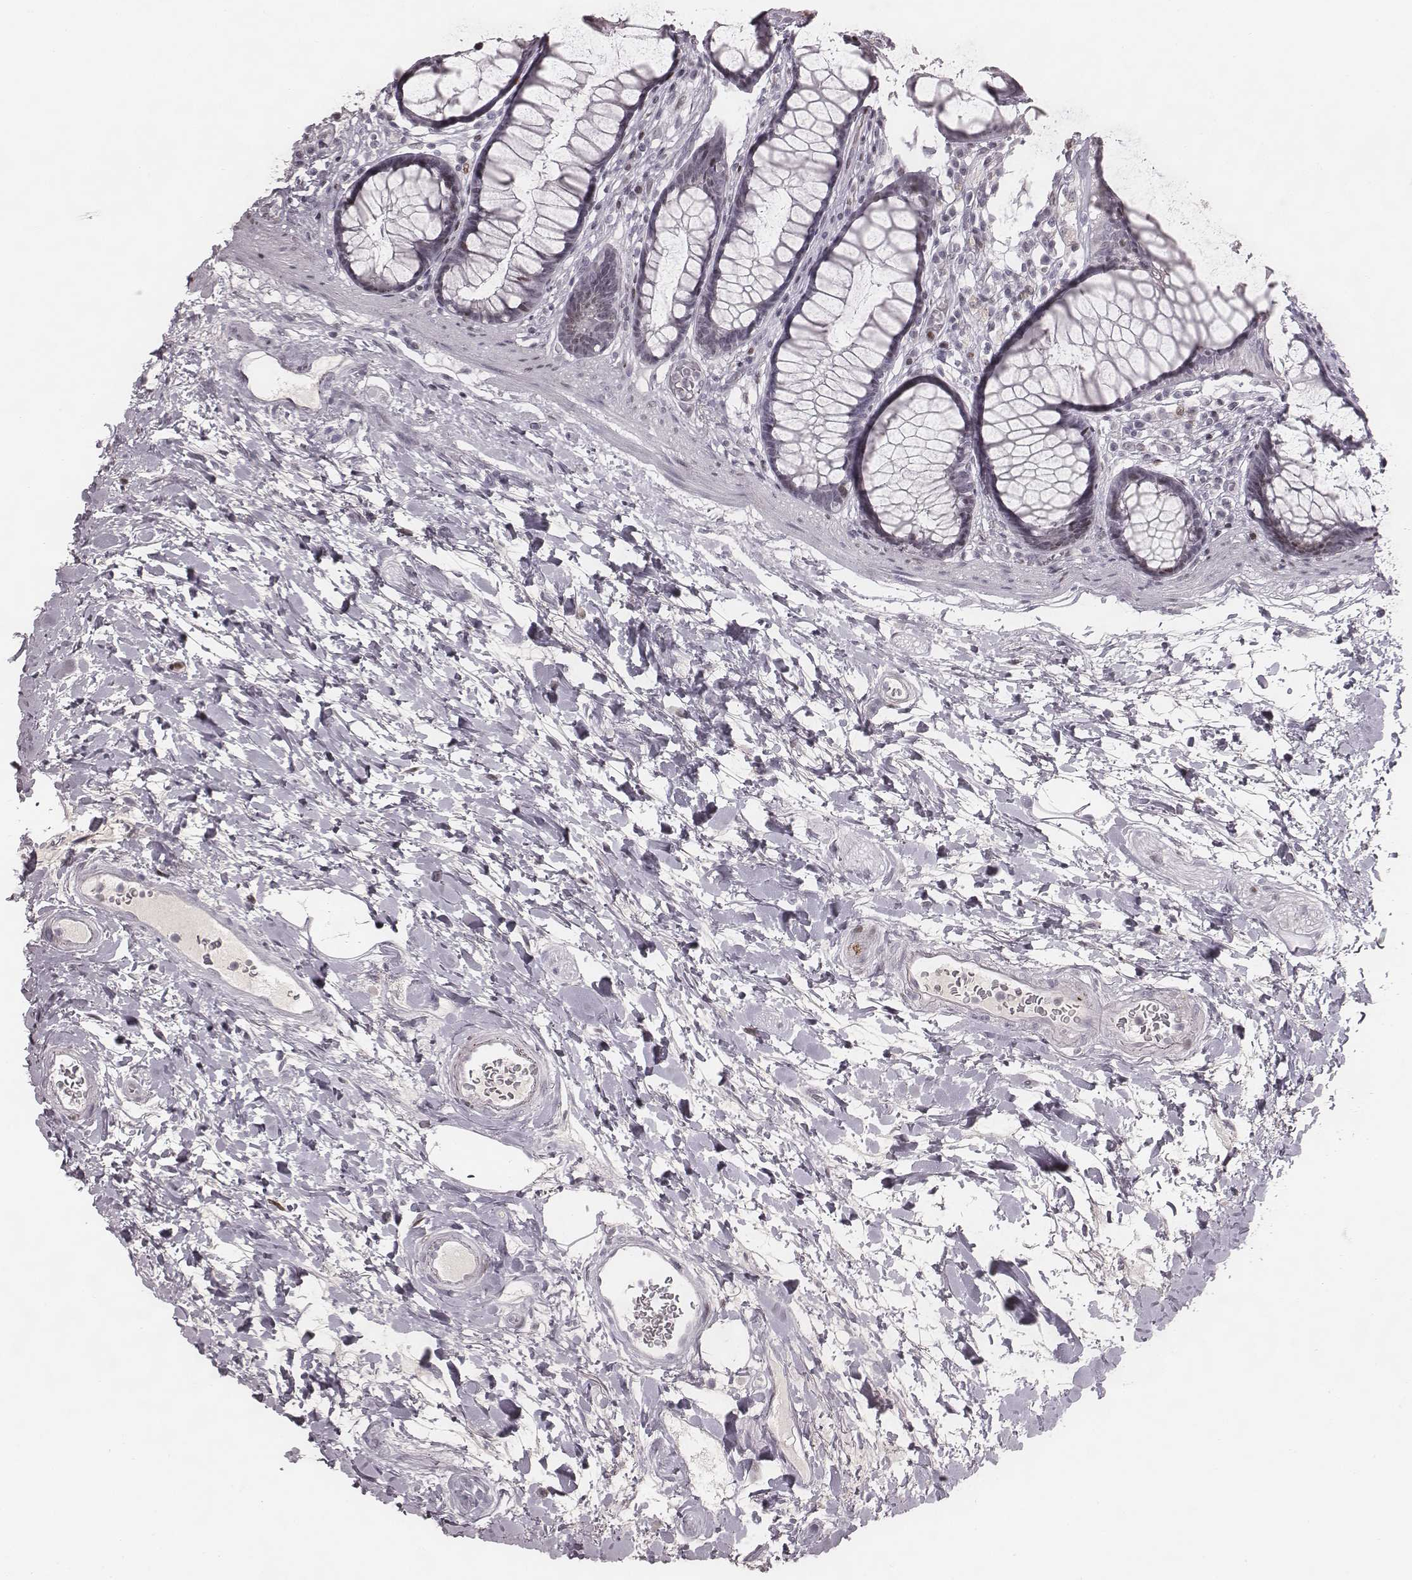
{"staining": {"intensity": "negative", "quantity": "none", "location": "none"}, "tissue": "rectum", "cell_type": "Glandular cells", "image_type": "normal", "snomed": [{"axis": "morphology", "description": "Normal tissue, NOS"}, {"axis": "topography", "description": "Rectum"}], "caption": "Unremarkable rectum was stained to show a protein in brown. There is no significant staining in glandular cells. (Stains: DAB (3,3'-diaminobenzidine) immunohistochemistry with hematoxylin counter stain, Microscopy: brightfield microscopy at high magnification).", "gene": "NDC1", "patient": {"sex": "male", "age": 72}}